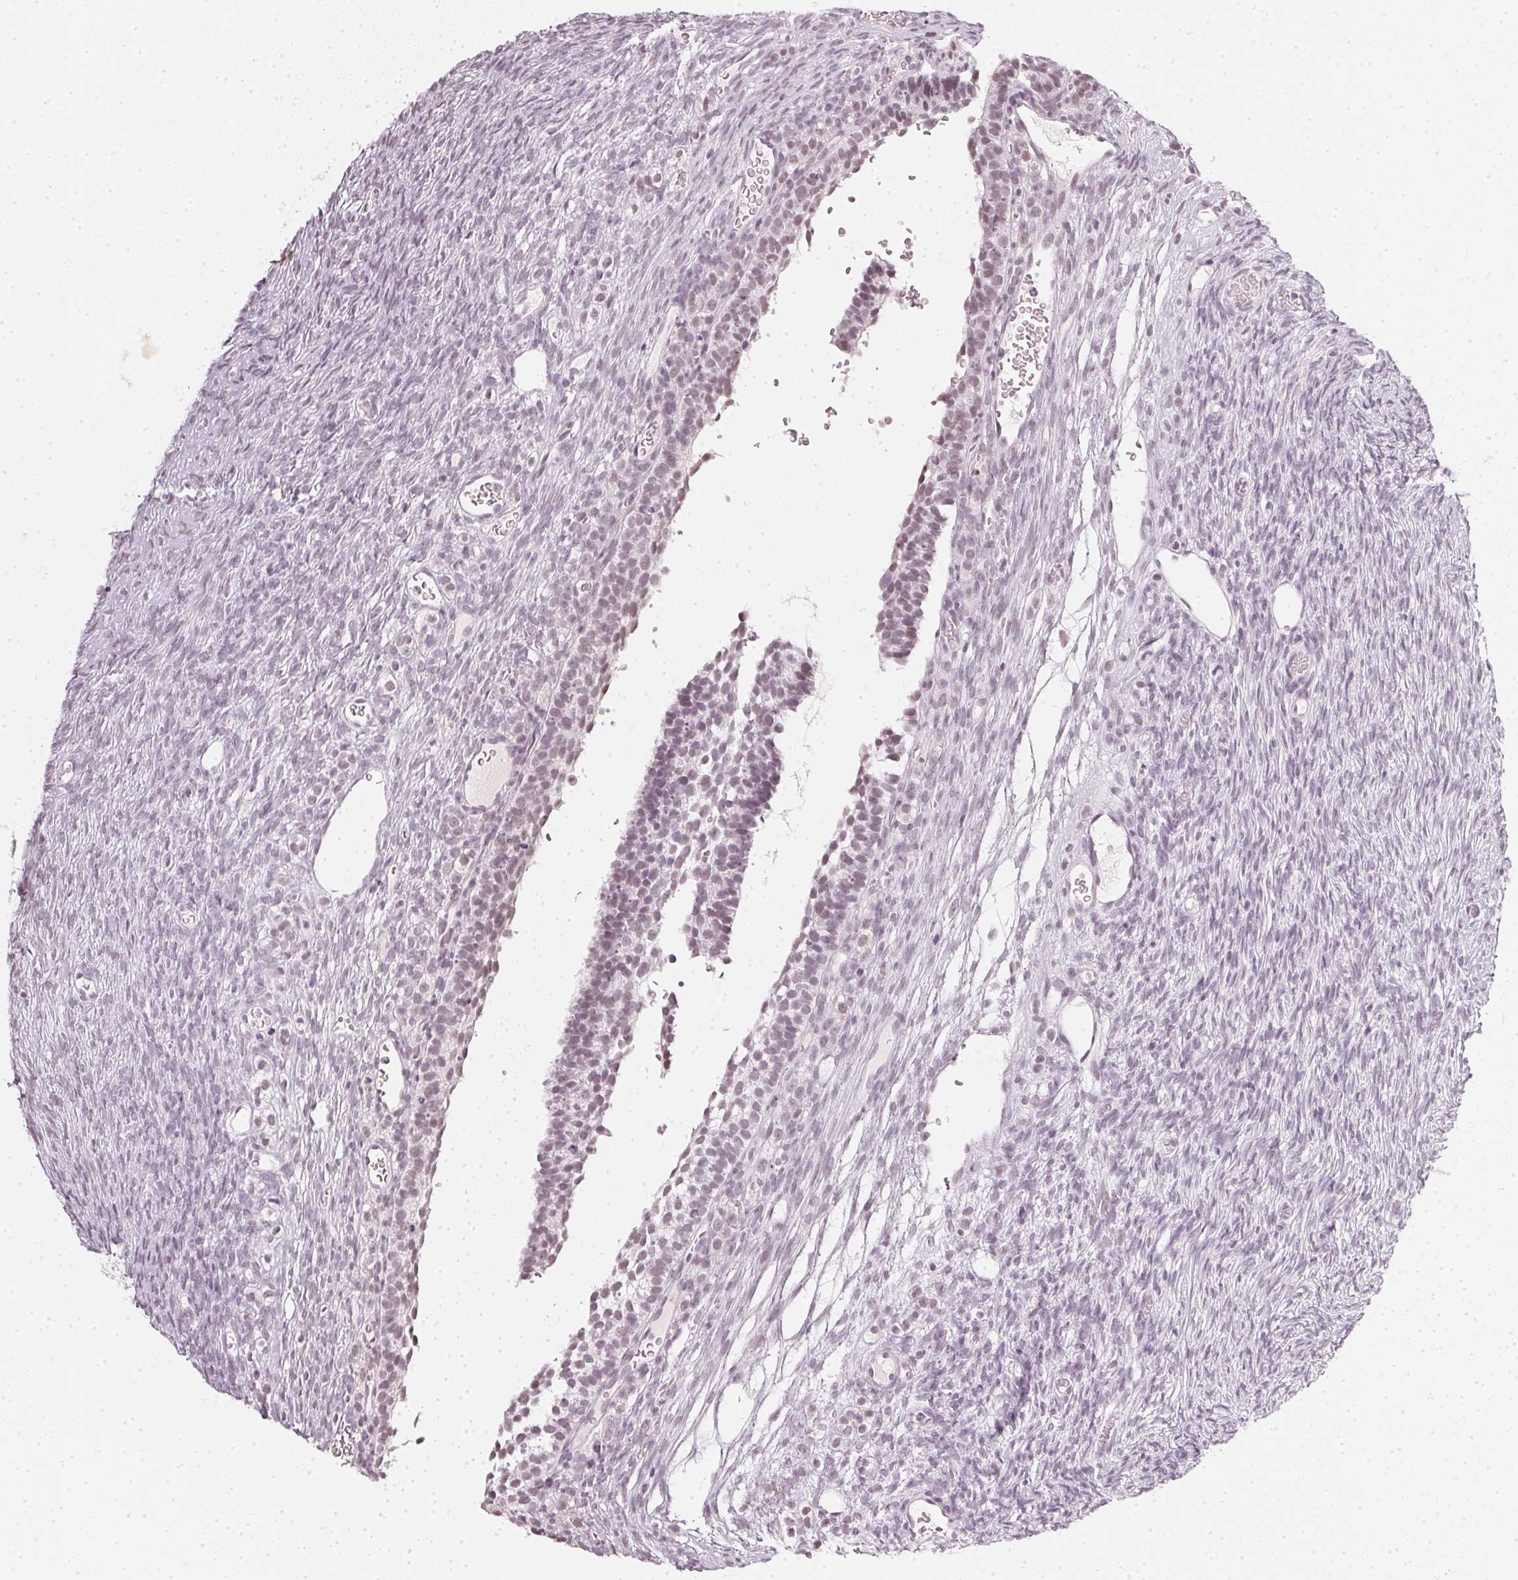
{"staining": {"intensity": "negative", "quantity": "none", "location": "none"}, "tissue": "ovary", "cell_type": "Follicle cells", "image_type": "normal", "snomed": [{"axis": "morphology", "description": "Normal tissue, NOS"}, {"axis": "topography", "description": "Ovary"}], "caption": "Immunohistochemical staining of benign ovary shows no significant positivity in follicle cells. (DAB immunohistochemistry (IHC) visualized using brightfield microscopy, high magnification).", "gene": "DNAJC6", "patient": {"sex": "female", "age": 34}}